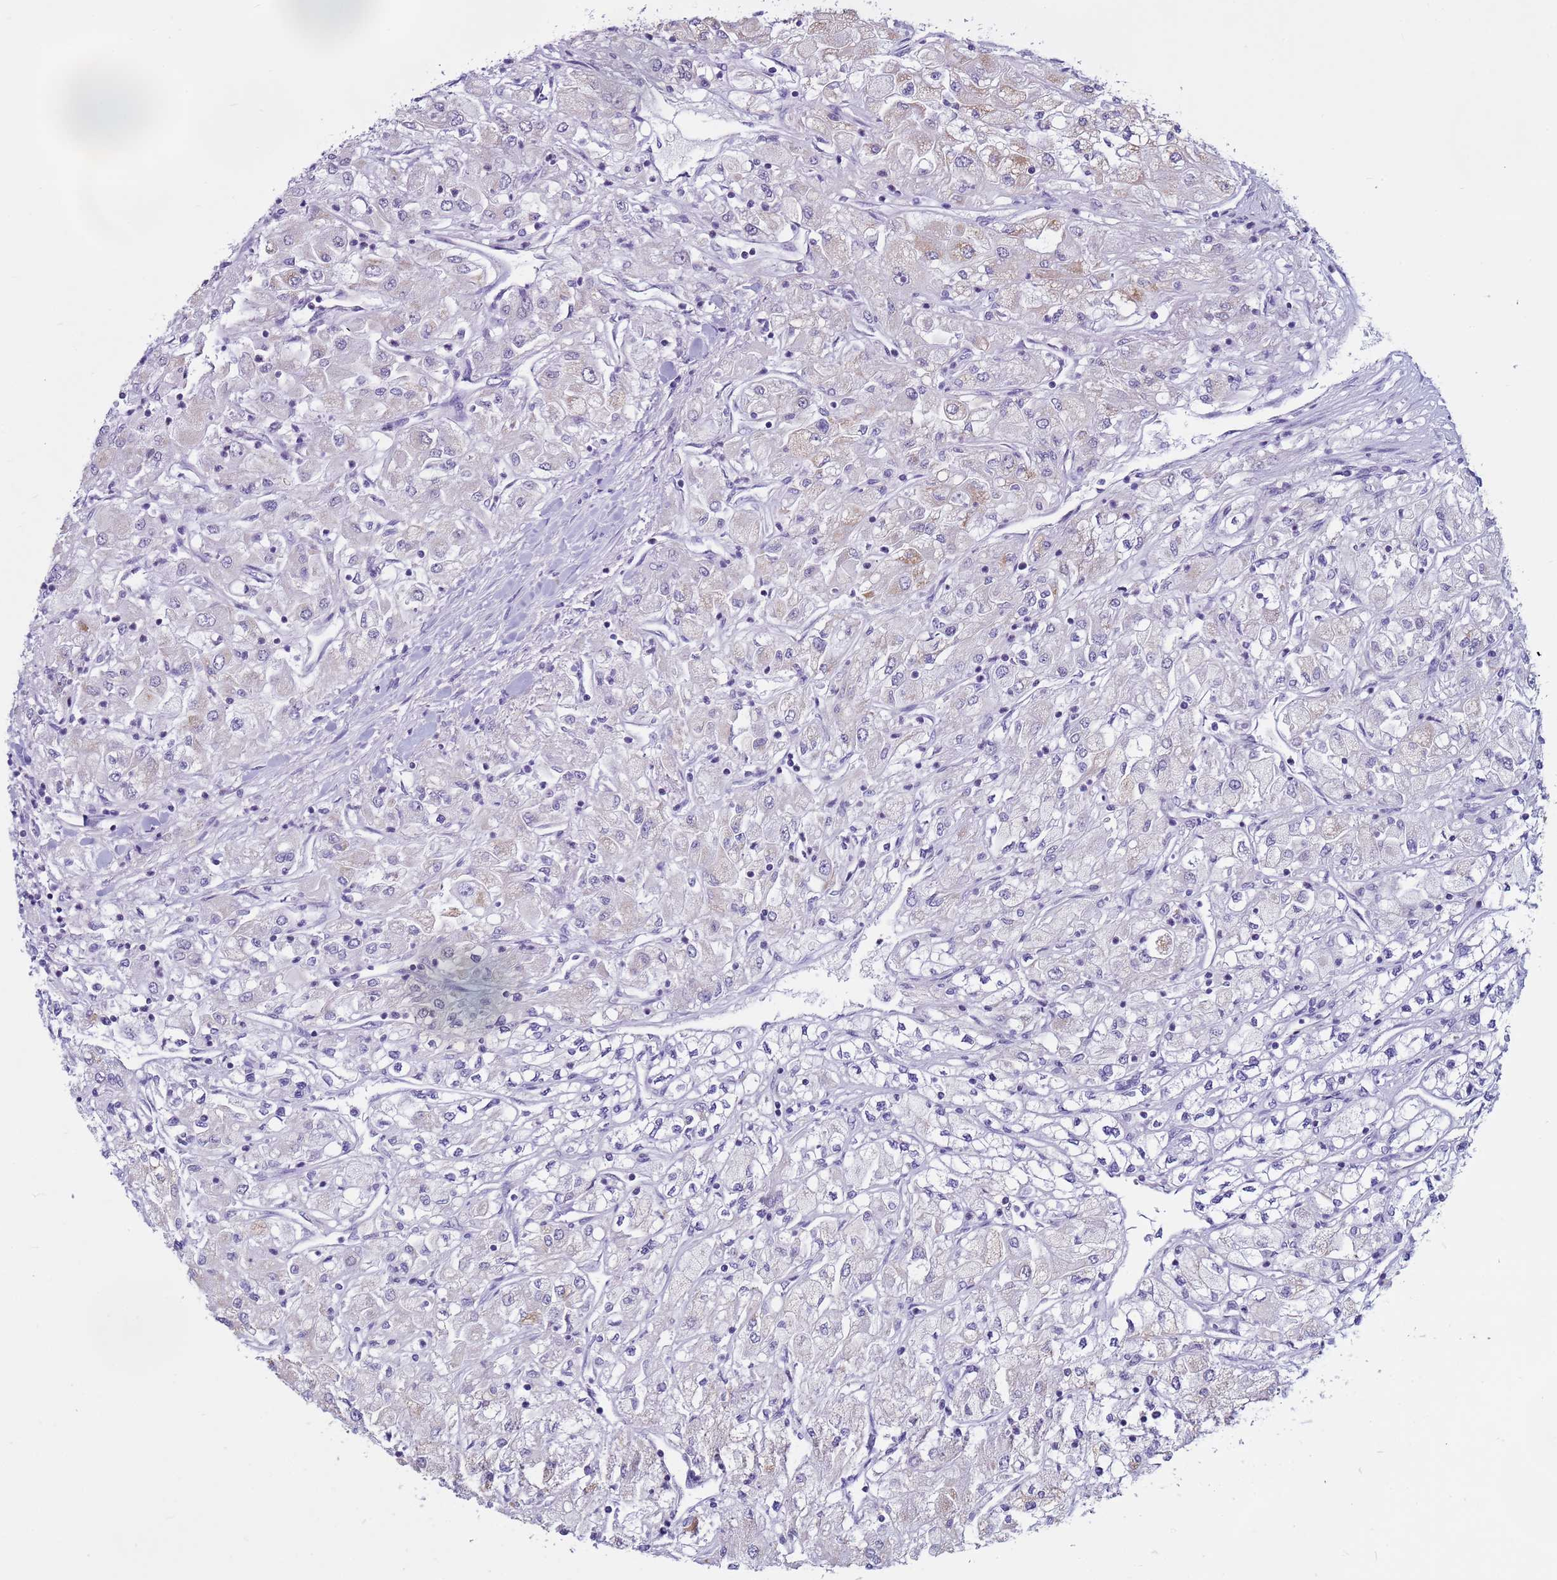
{"staining": {"intensity": "weak", "quantity": "<25%", "location": "cytoplasmic/membranous"}, "tissue": "renal cancer", "cell_type": "Tumor cells", "image_type": "cancer", "snomed": [{"axis": "morphology", "description": "Adenocarcinoma, NOS"}, {"axis": "topography", "description": "Kidney"}], "caption": "Immunohistochemical staining of human renal cancer (adenocarcinoma) shows no significant expression in tumor cells. (IHC, brightfield microscopy, high magnification).", "gene": "CDK2AP2", "patient": {"sex": "male", "age": 80}}